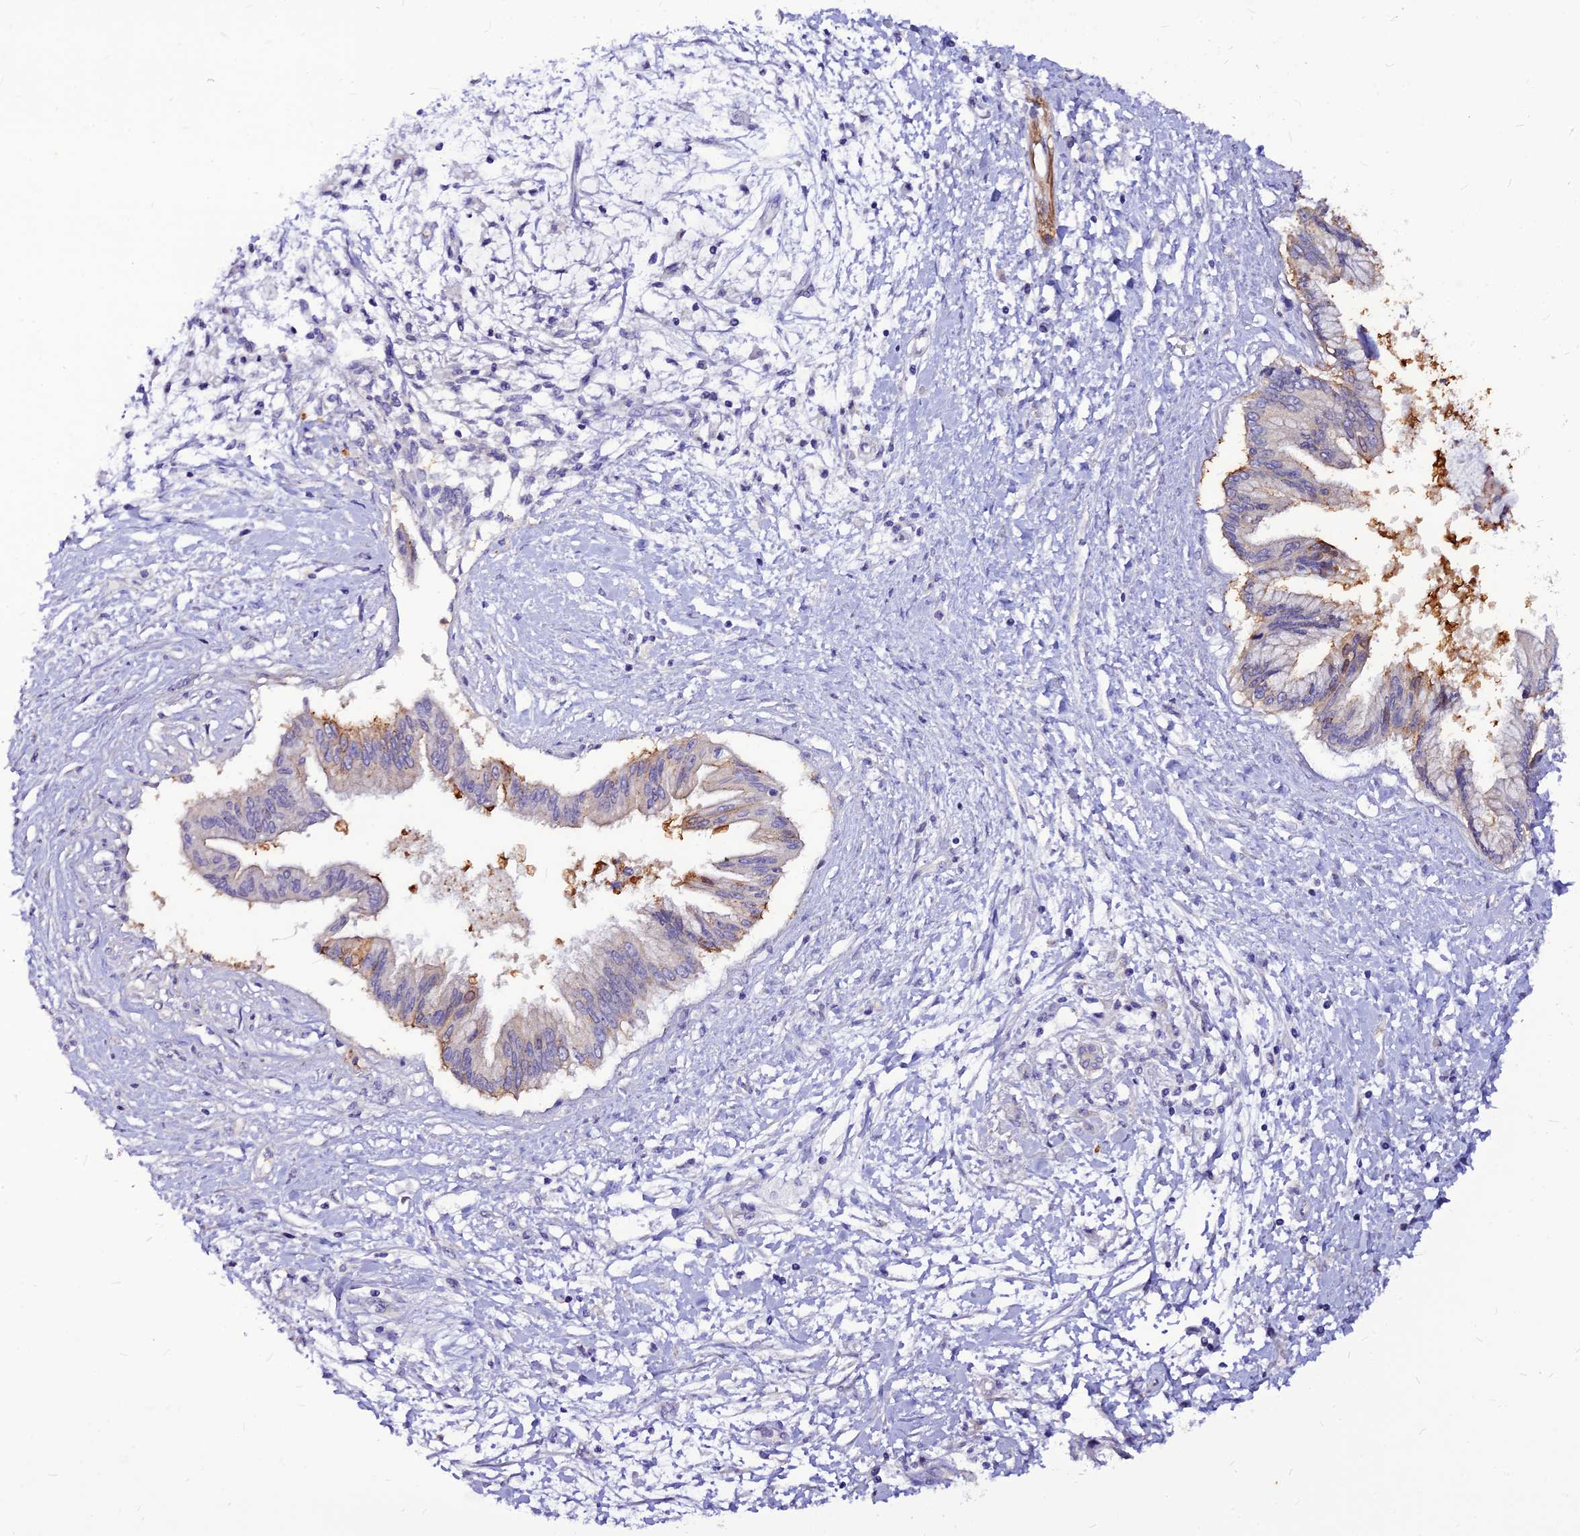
{"staining": {"intensity": "negative", "quantity": "none", "location": "none"}, "tissue": "pancreatic cancer", "cell_type": "Tumor cells", "image_type": "cancer", "snomed": [{"axis": "morphology", "description": "Adenocarcinoma, NOS"}, {"axis": "topography", "description": "Pancreas"}], "caption": "Tumor cells are negative for protein expression in human pancreatic cancer.", "gene": "CZIB", "patient": {"sex": "male", "age": 46}}